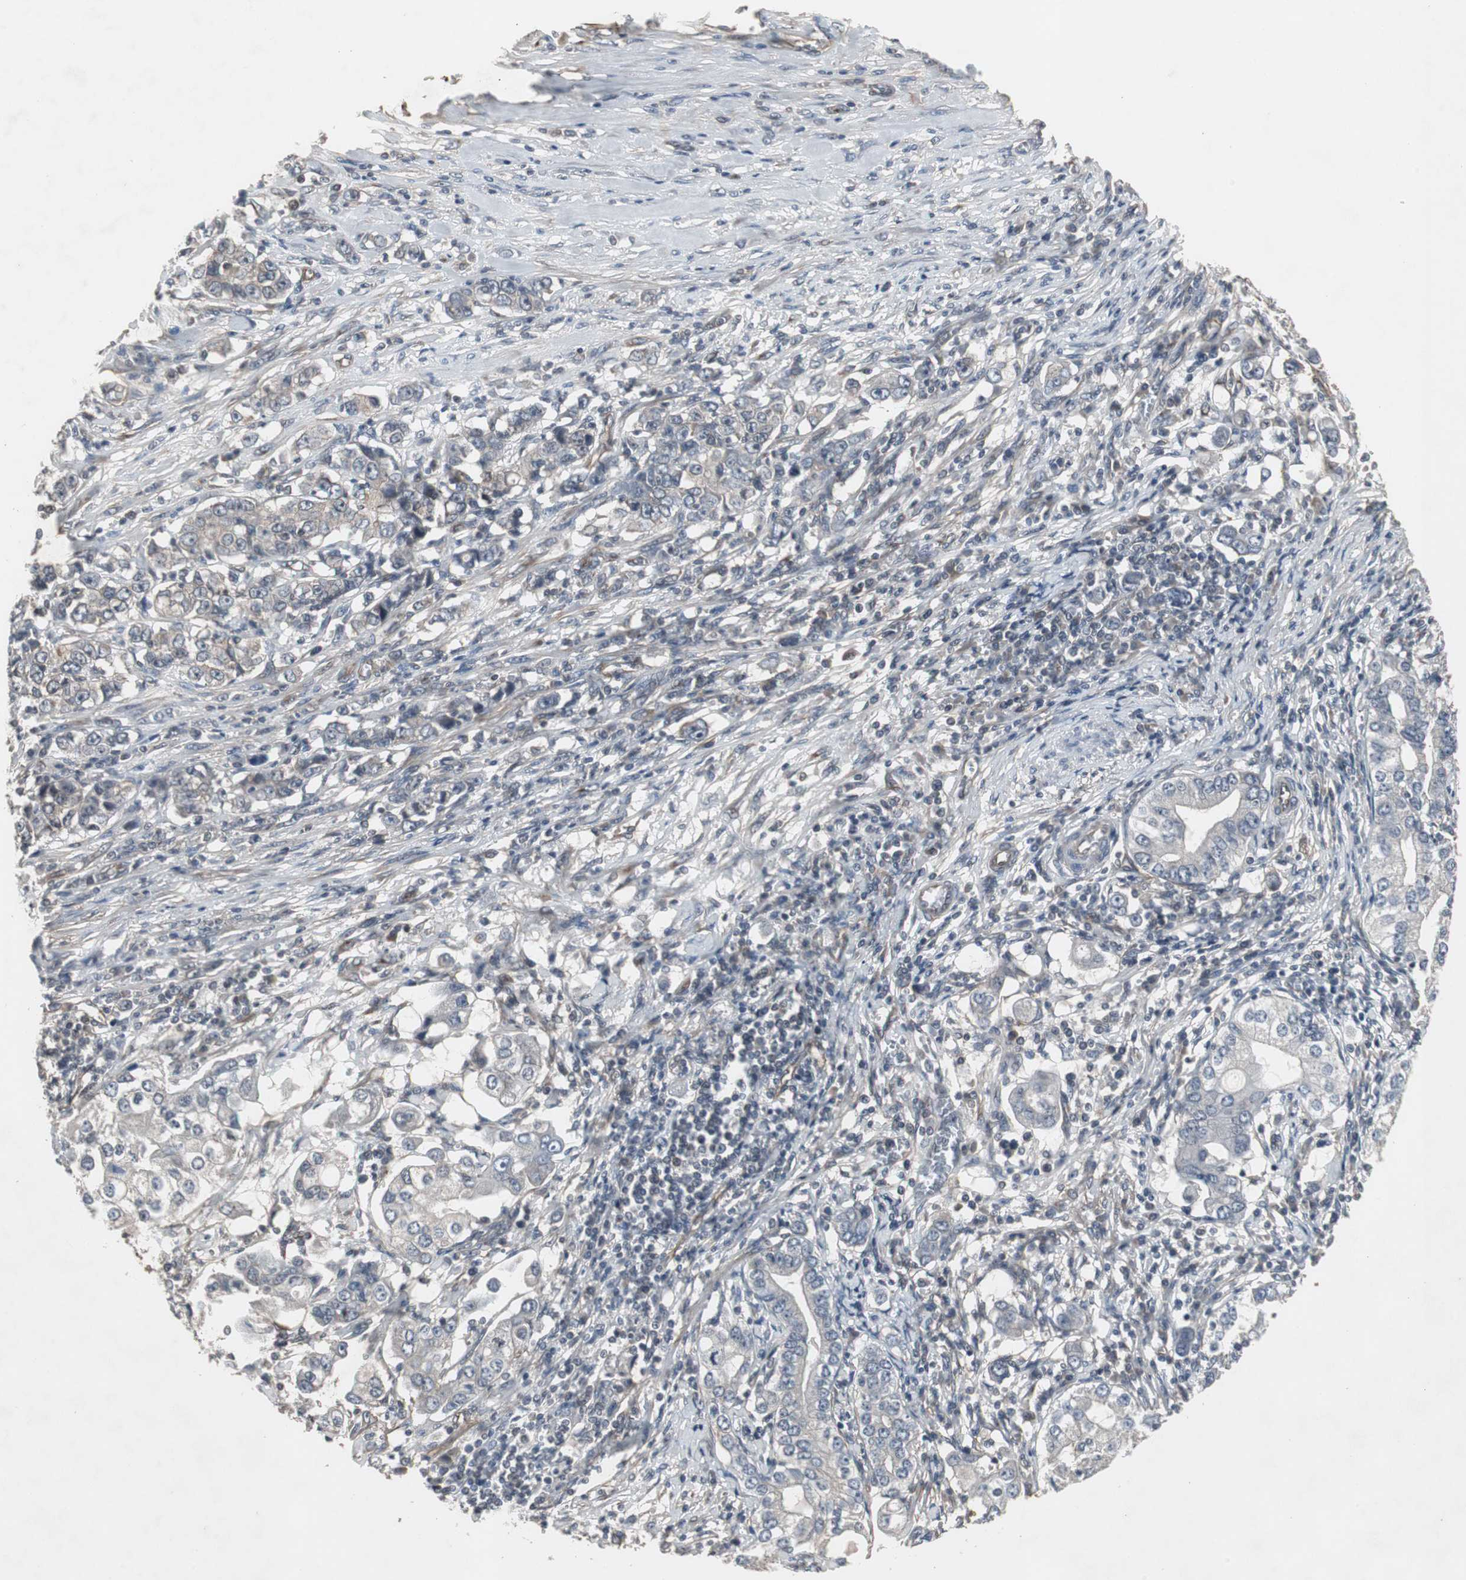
{"staining": {"intensity": "weak", "quantity": "<25%", "location": "cytoplasmic/membranous"}, "tissue": "stomach cancer", "cell_type": "Tumor cells", "image_type": "cancer", "snomed": [{"axis": "morphology", "description": "Adenocarcinoma, NOS"}, {"axis": "topography", "description": "Stomach, lower"}], "caption": "This is an immunohistochemistry (IHC) histopathology image of human stomach cancer. There is no staining in tumor cells.", "gene": "ATP2B2", "patient": {"sex": "female", "age": 72}}